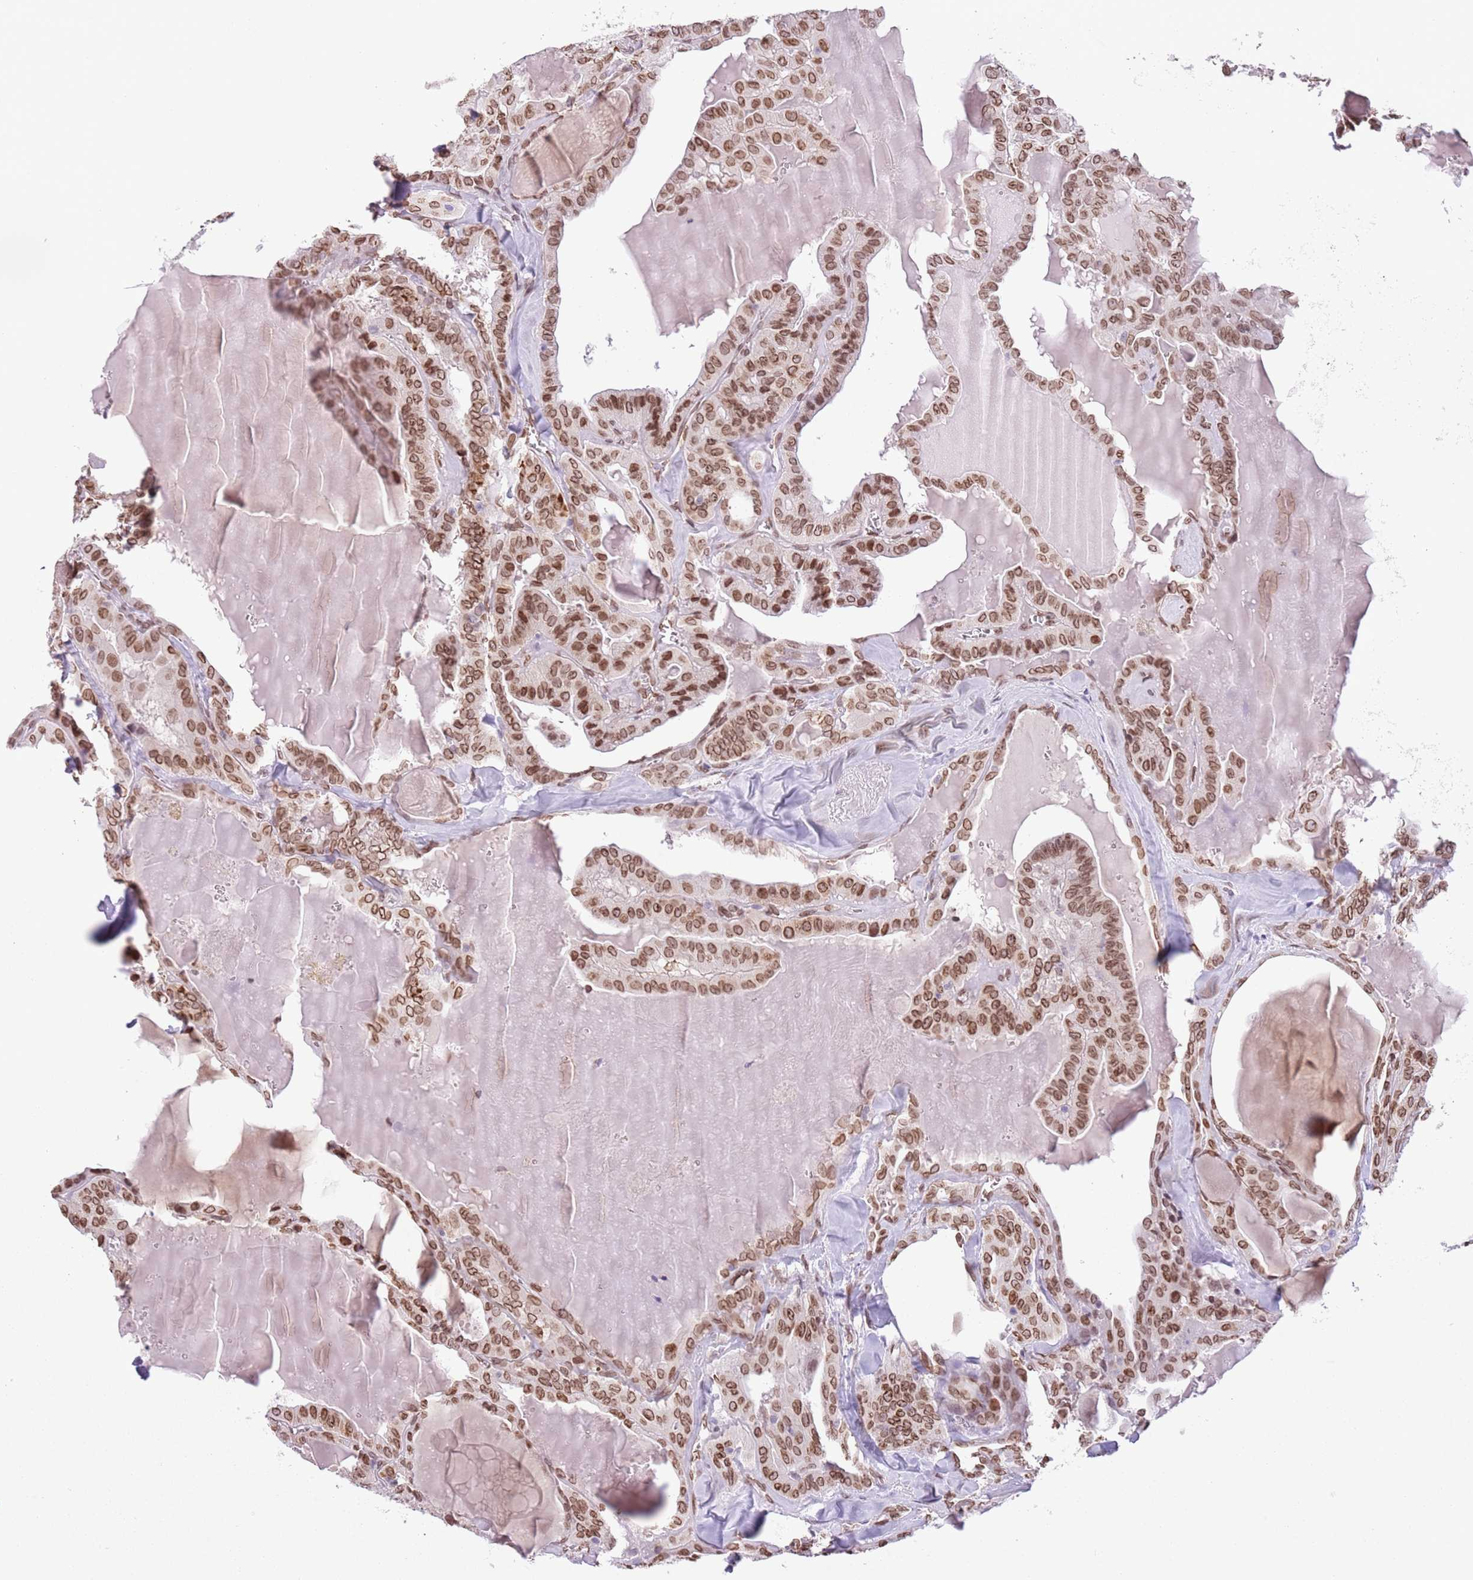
{"staining": {"intensity": "strong", "quantity": ">75%", "location": "cytoplasmic/membranous,nuclear"}, "tissue": "thyroid cancer", "cell_type": "Tumor cells", "image_type": "cancer", "snomed": [{"axis": "morphology", "description": "Papillary adenocarcinoma, NOS"}, {"axis": "topography", "description": "Thyroid gland"}], "caption": "Thyroid cancer stained with a protein marker displays strong staining in tumor cells.", "gene": "ZGLP1", "patient": {"sex": "male", "age": 52}}